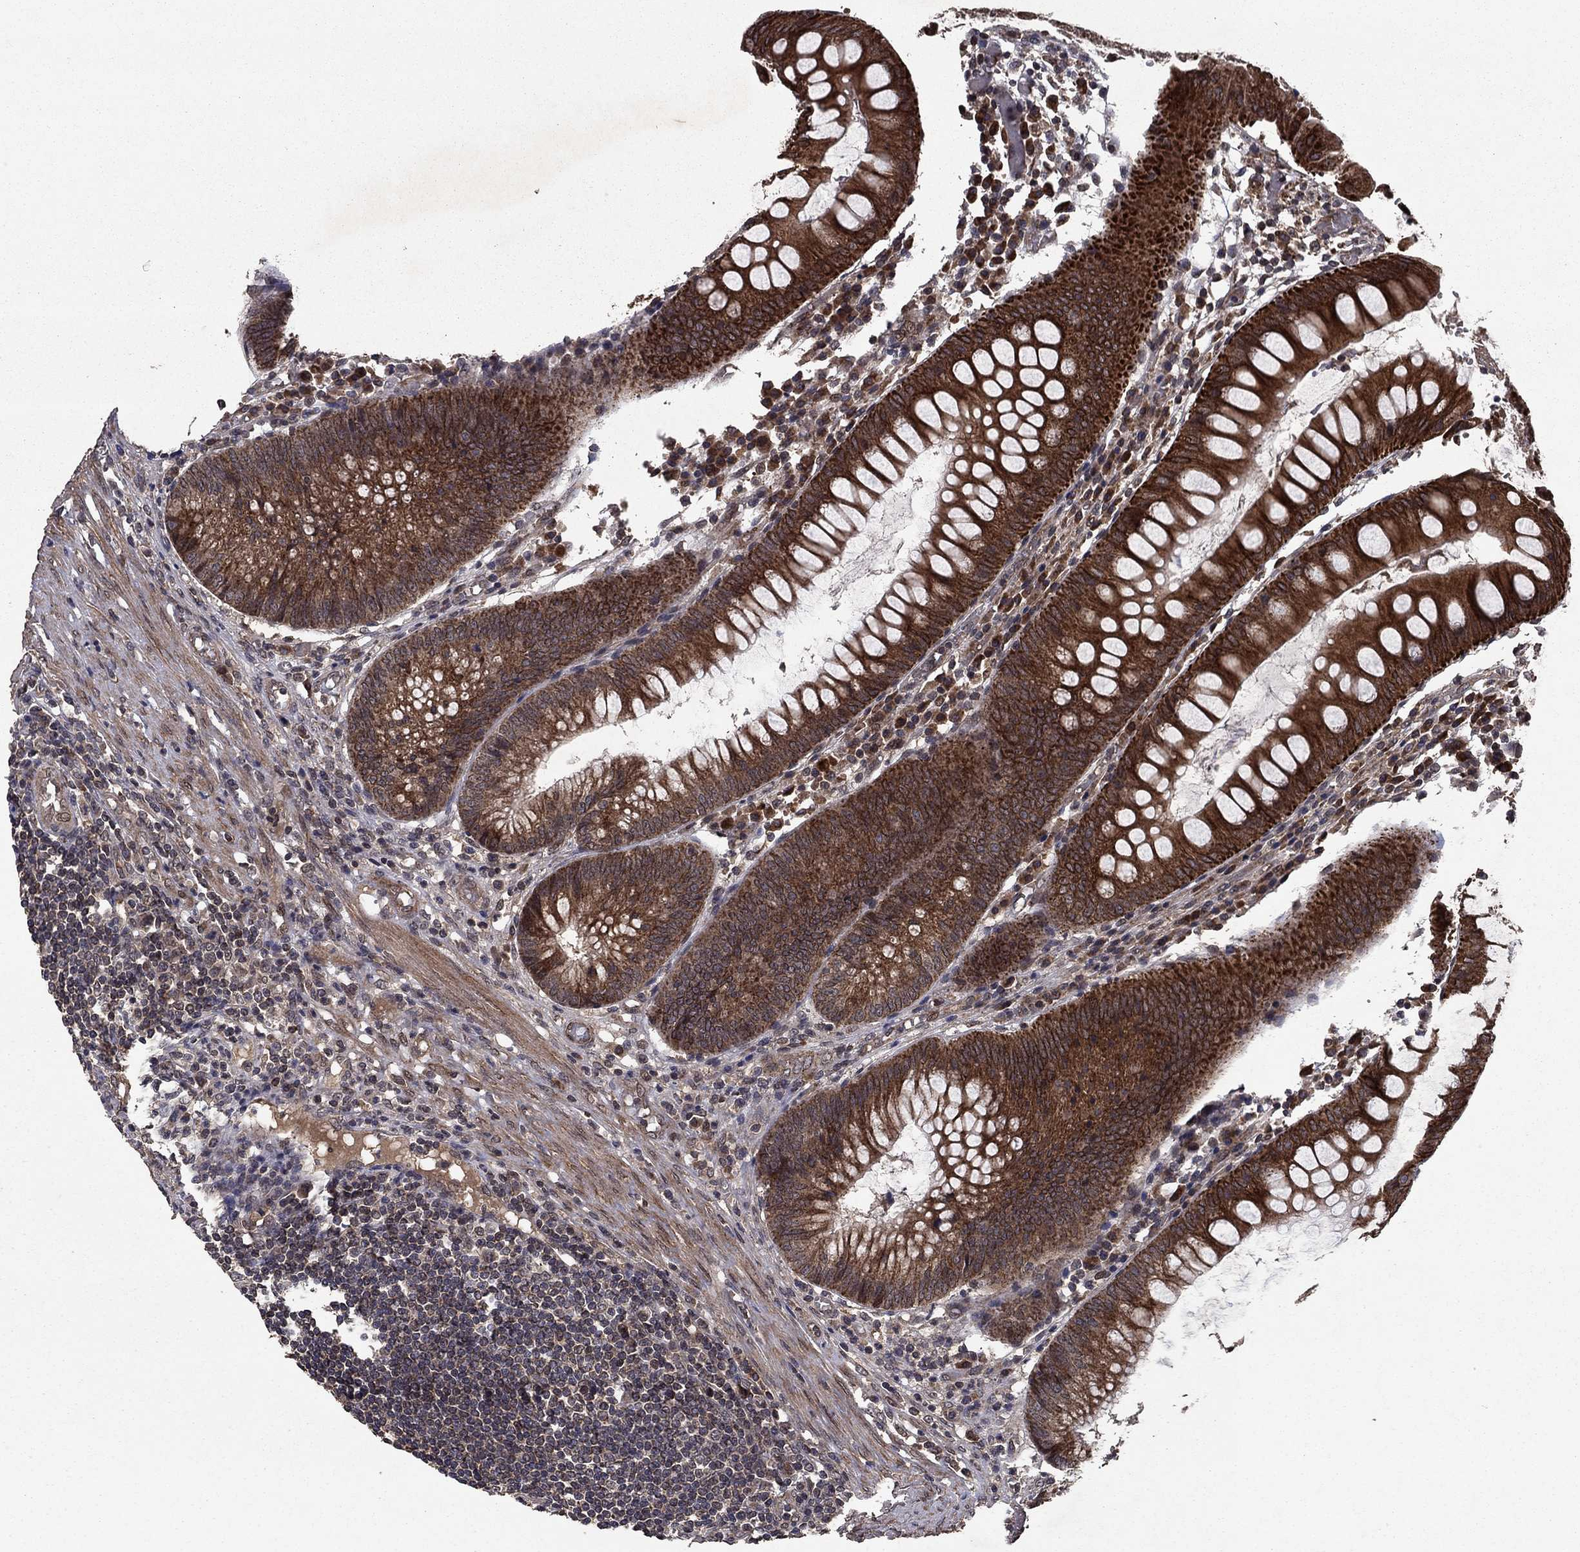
{"staining": {"intensity": "strong", "quantity": ">75%", "location": "cytoplasmic/membranous"}, "tissue": "appendix", "cell_type": "Glandular cells", "image_type": "normal", "snomed": [{"axis": "morphology", "description": "Normal tissue, NOS"}, {"axis": "morphology", "description": "Inflammation, NOS"}, {"axis": "topography", "description": "Appendix"}], "caption": "Protein staining shows strong cytoplasmic/membranous positivity in about >75% of glandular cells in unremarkable appendix. Immunohistochemistry stains the protein in brown and the nuclei are stained blue.", "gene": "DHRS1", "patient": {"sex": "male", "age": 16}}